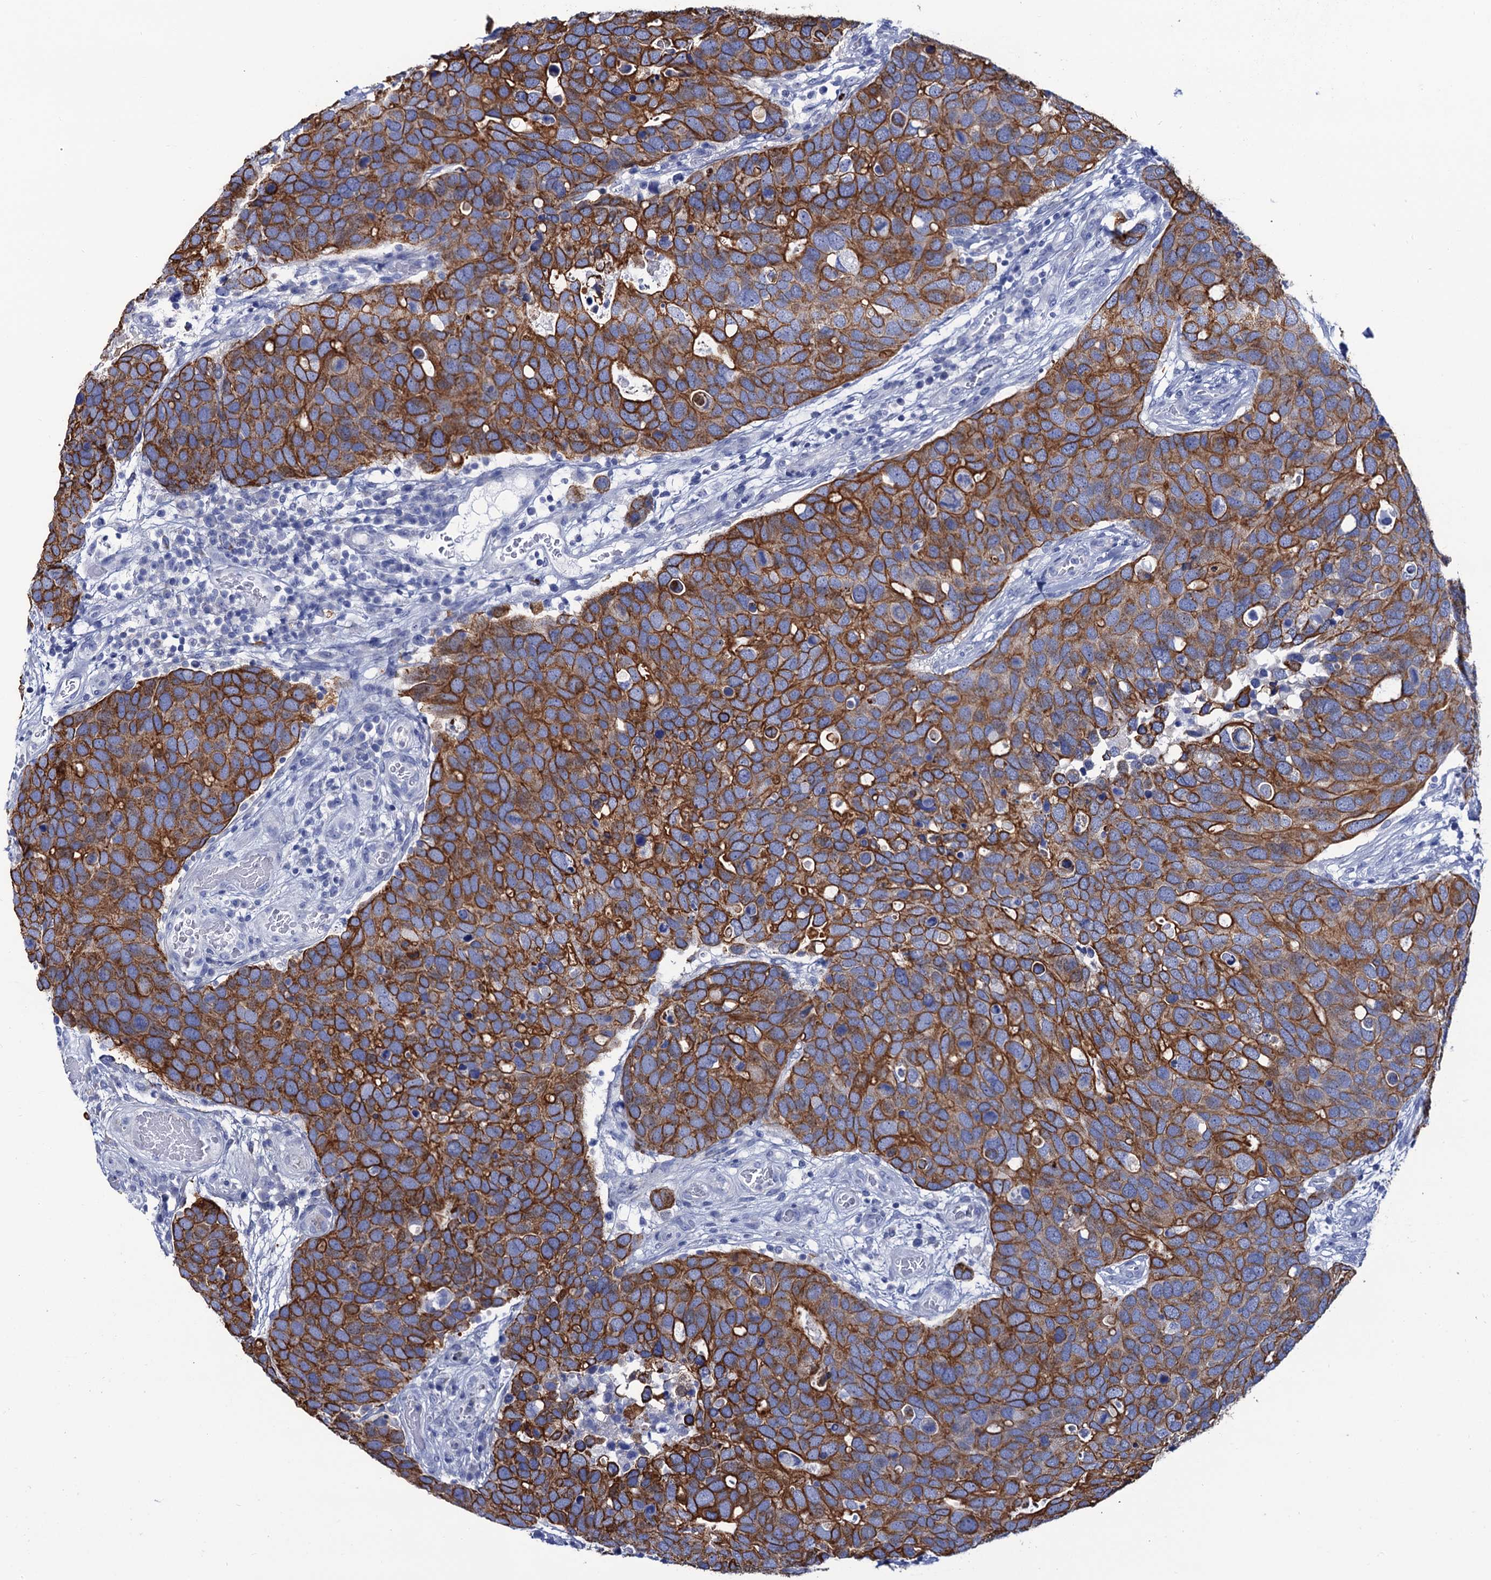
{"staining": {"intensity": "strong", "quantity": ">75%", "location": "cytoplasmic/membranous"}, "tissue": "breast cancer", "cell_type": "Tumor cells", "image_type": "cancer", "snomed": [{"axis": "morphology", "description": "Duct carcinoma"}, {"axis": "topography", "description": "Breast"}], "caption": "IHC staining of intraductal carcinoma (breast), which reveals high levels of strong cytoplasmic/membranous staining in about >75% of tumor cells indicating strong cytoplasmic/membranous protein staining. The staining was performed using DAB (brown) for protein detection and nuclei were counterstained in hematoxylin (blue).", "gene": "RAB3IP", "patient": {"sex": "female", "age": 83}}